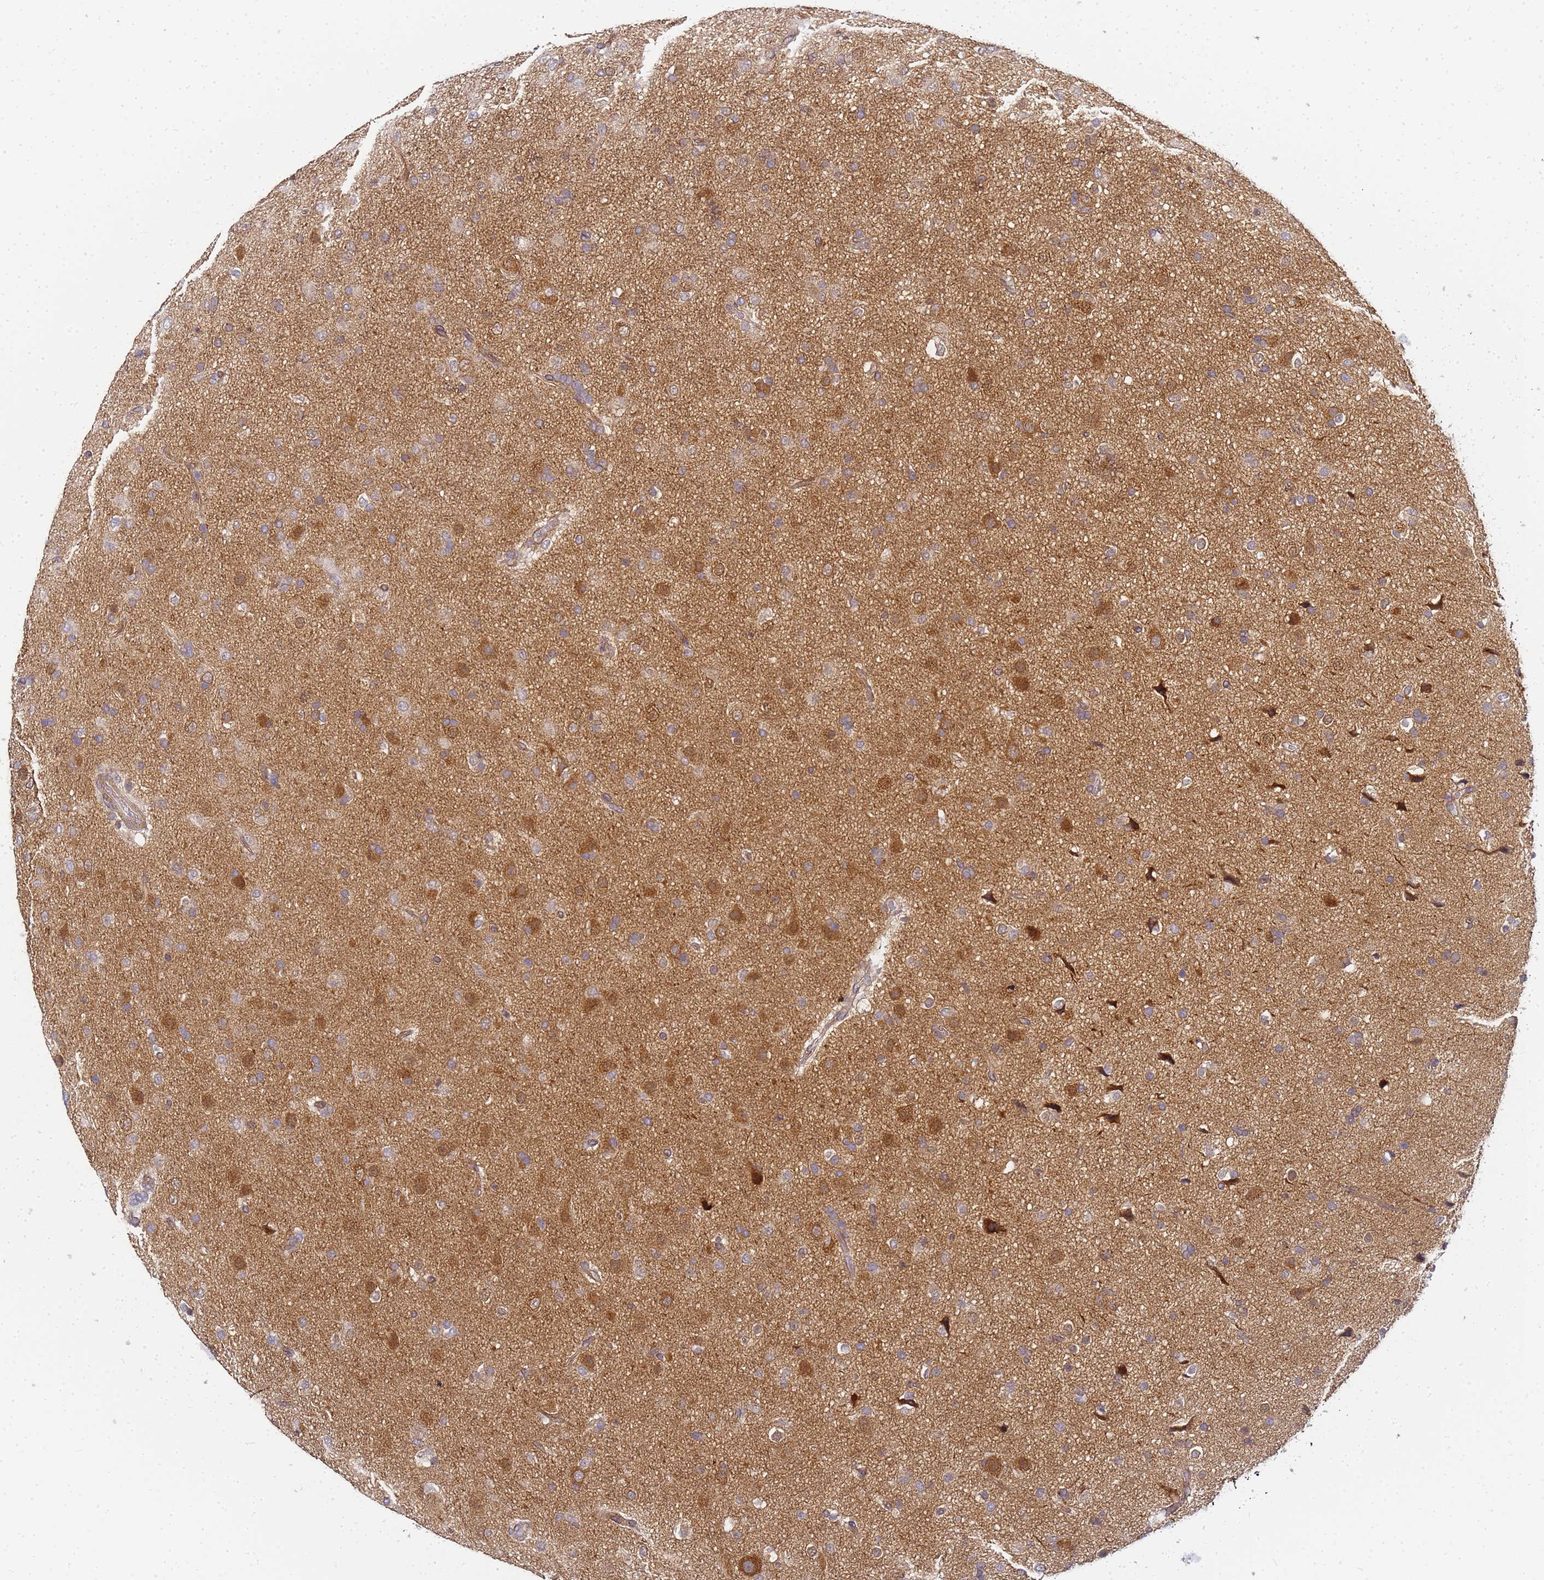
{"staining": {"intensity": "moderate", "quantity": "<25%", "location": "cytoplasmic/membranous"}, "tissue": "glioma", "cell_type": "Tumor cells", "image_type": "cancer", "snomed": [{"axis": "morphology", "description": "Glioma, malignant, Low grade"}, {"axis": "topography", "description": "Brain"}], "caption": "This is an image of immunohistochemistry staining of glioma, which shows moderate expression in the cytoplasmic/membranous of tumor cells.", "gene": "CHM", "patient": {"sex": "male", "age": 65}}